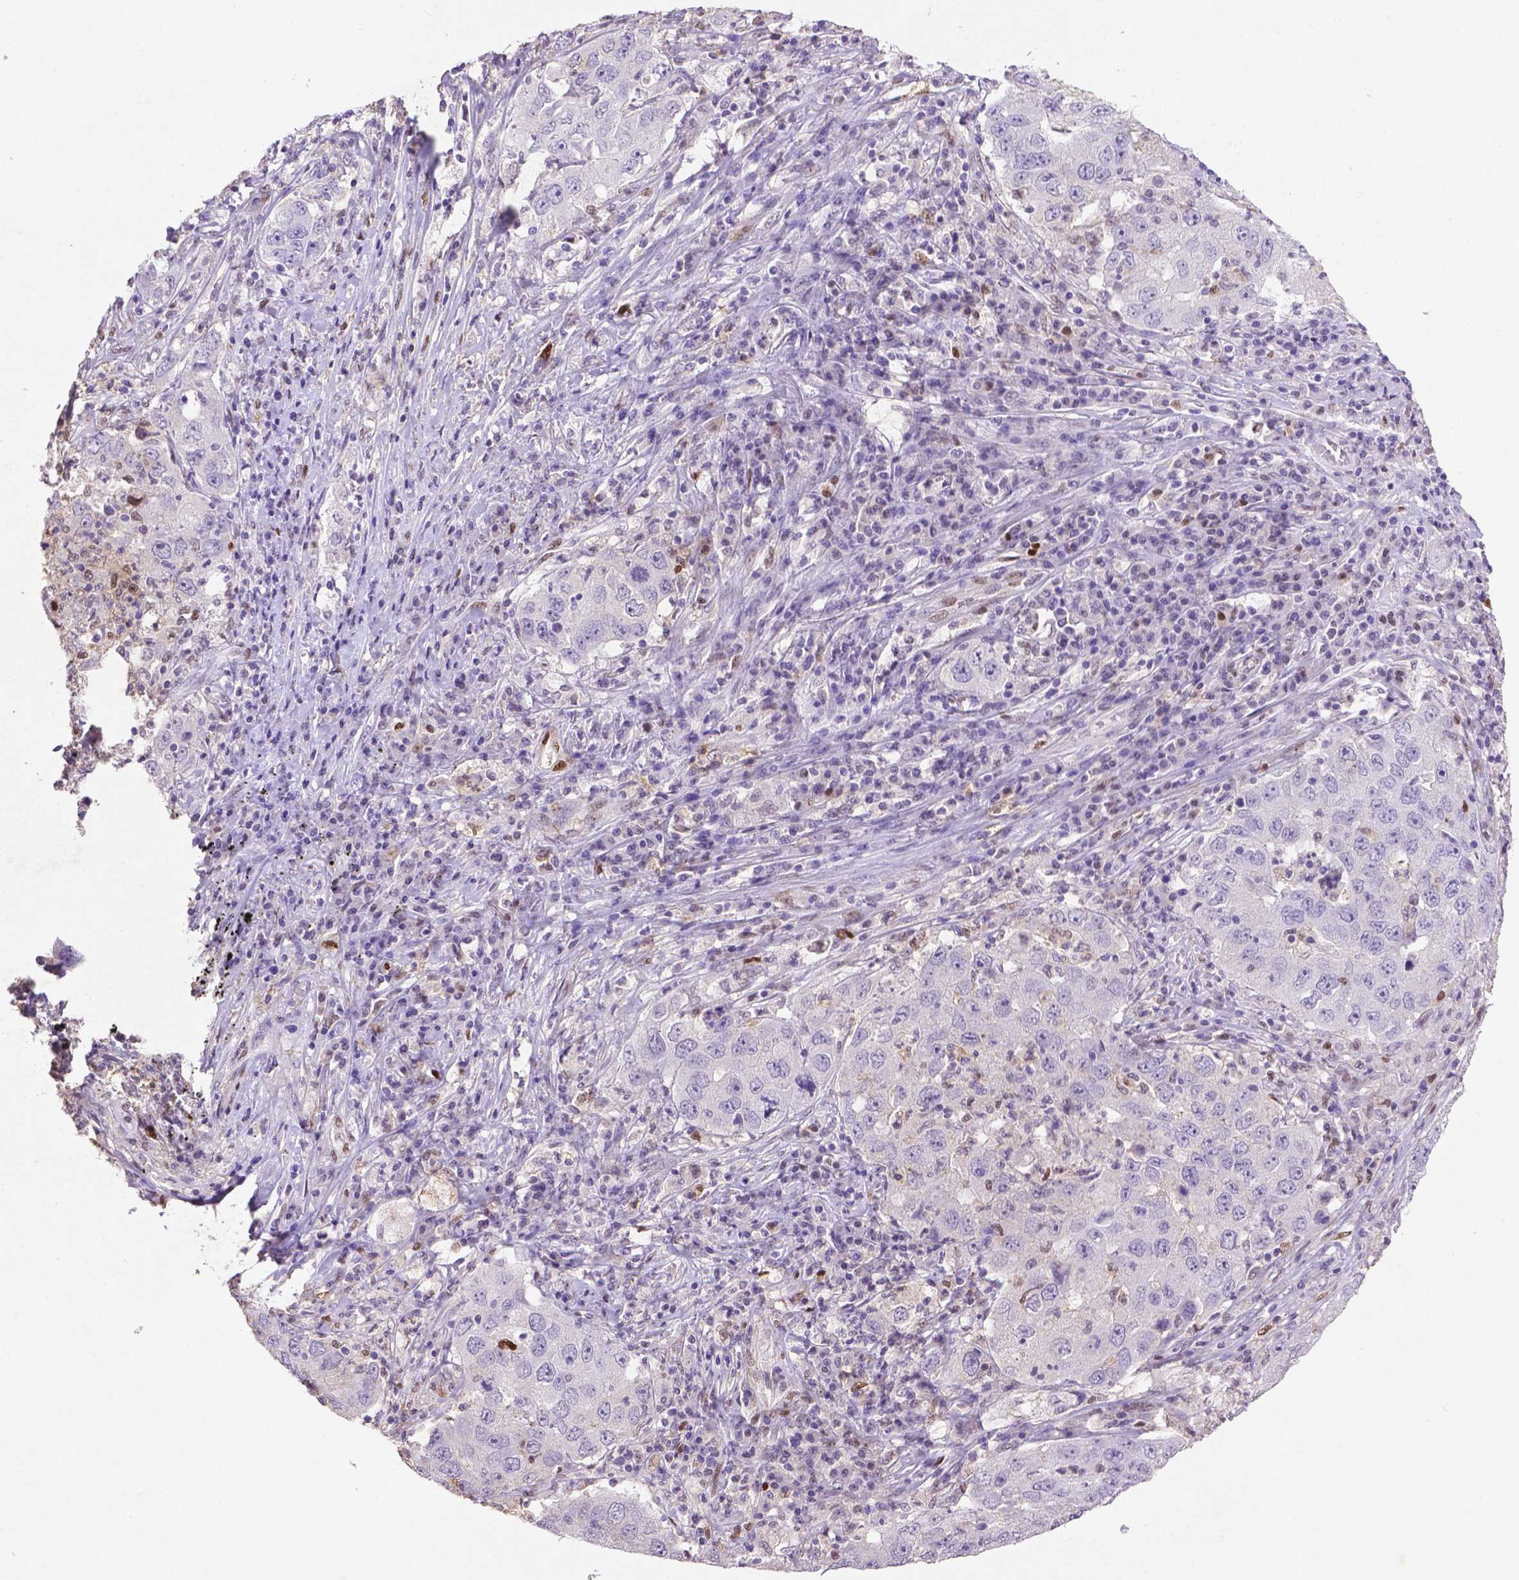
{"staining": {"intensity": "negative", "quantity": "none", "location": "none"}, "tissue": "lung cancer", "cell_type": "Tumor cells", "image_type": "cancer", "snomed": [{"axis": "morphology", "description": "Adenocarcinoma, NOS"}, {"axis": "topography", "description": "Lung"}], "caption": "The micrograph demonstrates no significant expression in tumor cells of adenocarcinoma (lung).", "gene": "CDKN1A", "patient": {"sex": "male", "age": 73}}